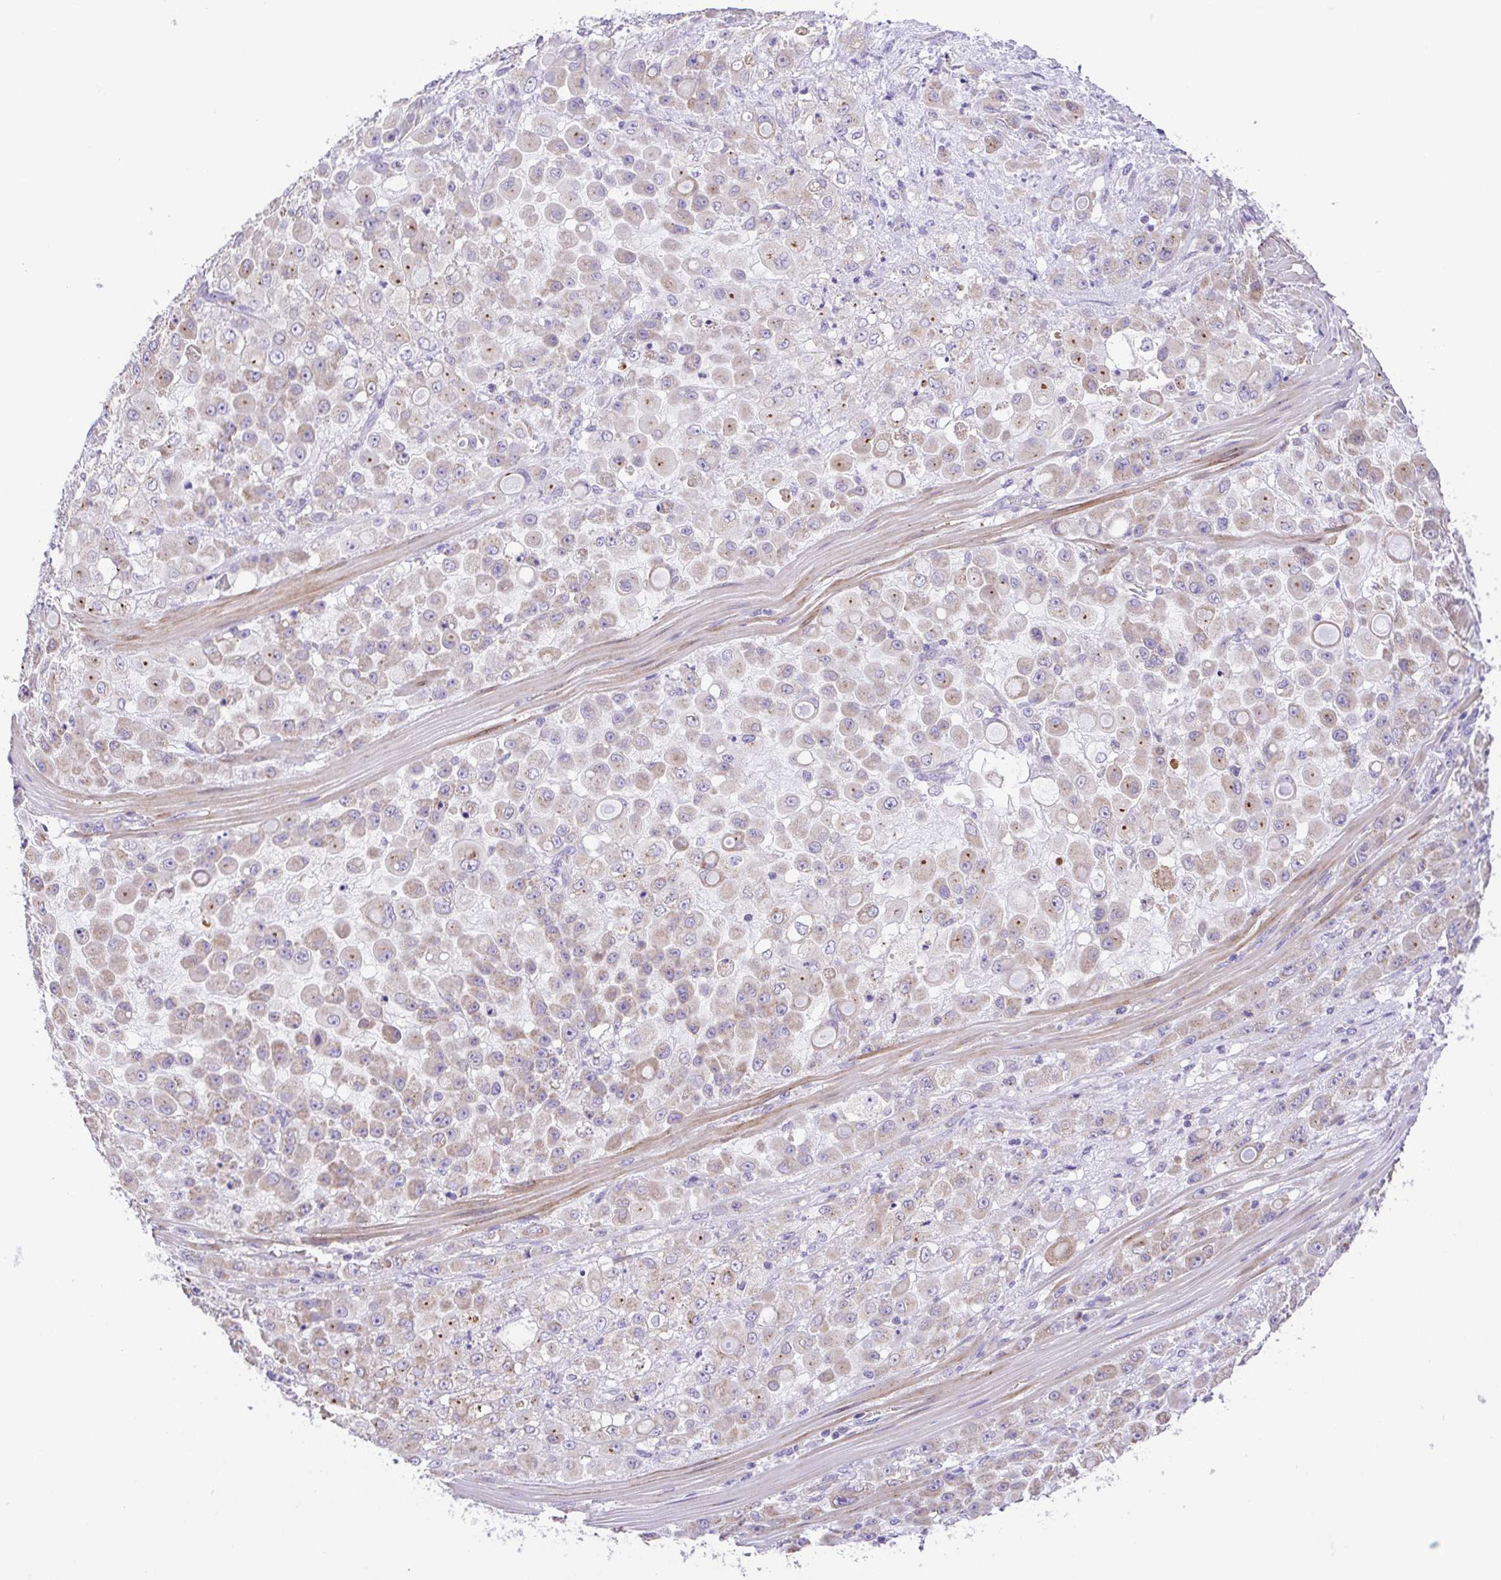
{"staining": {"intensity": "weak", "quantity": "25%-75%", "location": "cytoplasmic/membranous"}, "tissue": "stomach cancer", "cell_type": "Tumor cells", "image_type": "cancer", "snomed": [{"axis": "morphology", "description": "Adenocarcinoma, NOS"}, {"axis": "topography", "description": "Stomach"}], "caption": "Weak cytoplasmic/membranous positivity for a protein is appreciated in approximately 25%-75% of tumor cells of stomach cancer using immunohistochemistry (IHC).", "gene": "SLC13A1", "patient": {"sex": "female", "age": 76}}